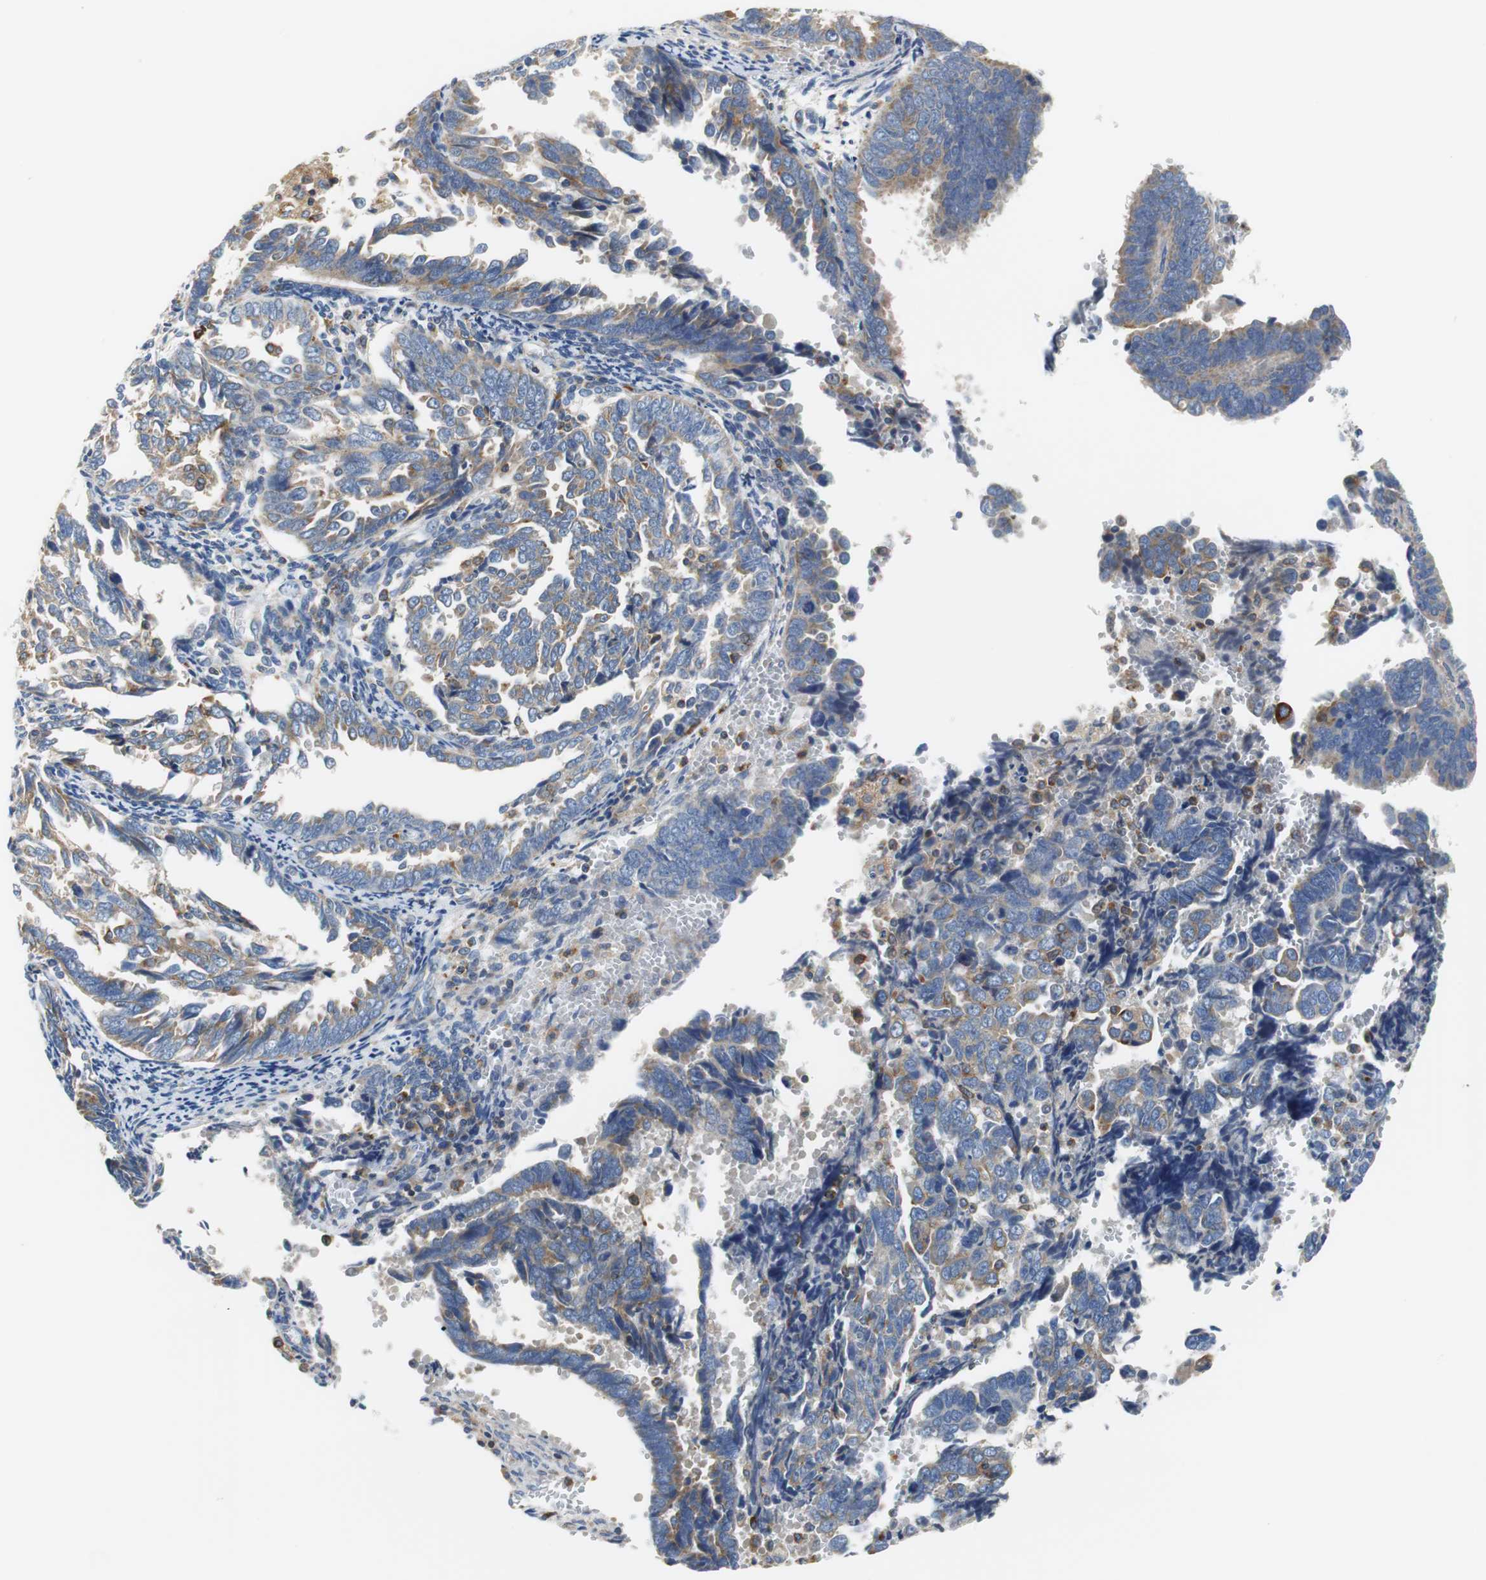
{"staining": {"intensity": "moderate", "quantity": ">75%", "location": "cytoplasmic/membranous"}, "tissue": "endometrial cancer", "cell_type": "Tumor cells", "image_type": "cancer", "snomed": [{"axis": "morphology", "description": "Adenocarcinoma, NOS"}, {"axis": "topography", "description": "Endometrium"}], "caption": "Brown immunohistochemical staining in human endometrial adenocarcinoma reveals moderate cytoplasmic/membranous staining in approximately >75% of tumor cells. The staining was performed using DAB (3,3'-diaminobenzidine) to visualize the protein expression in brown, while the nuclei were stained in blue with hematoxylin (Magnification: 20x).", "gene": "VAMP8", "patient": {"sex": "female", "age": 75}}